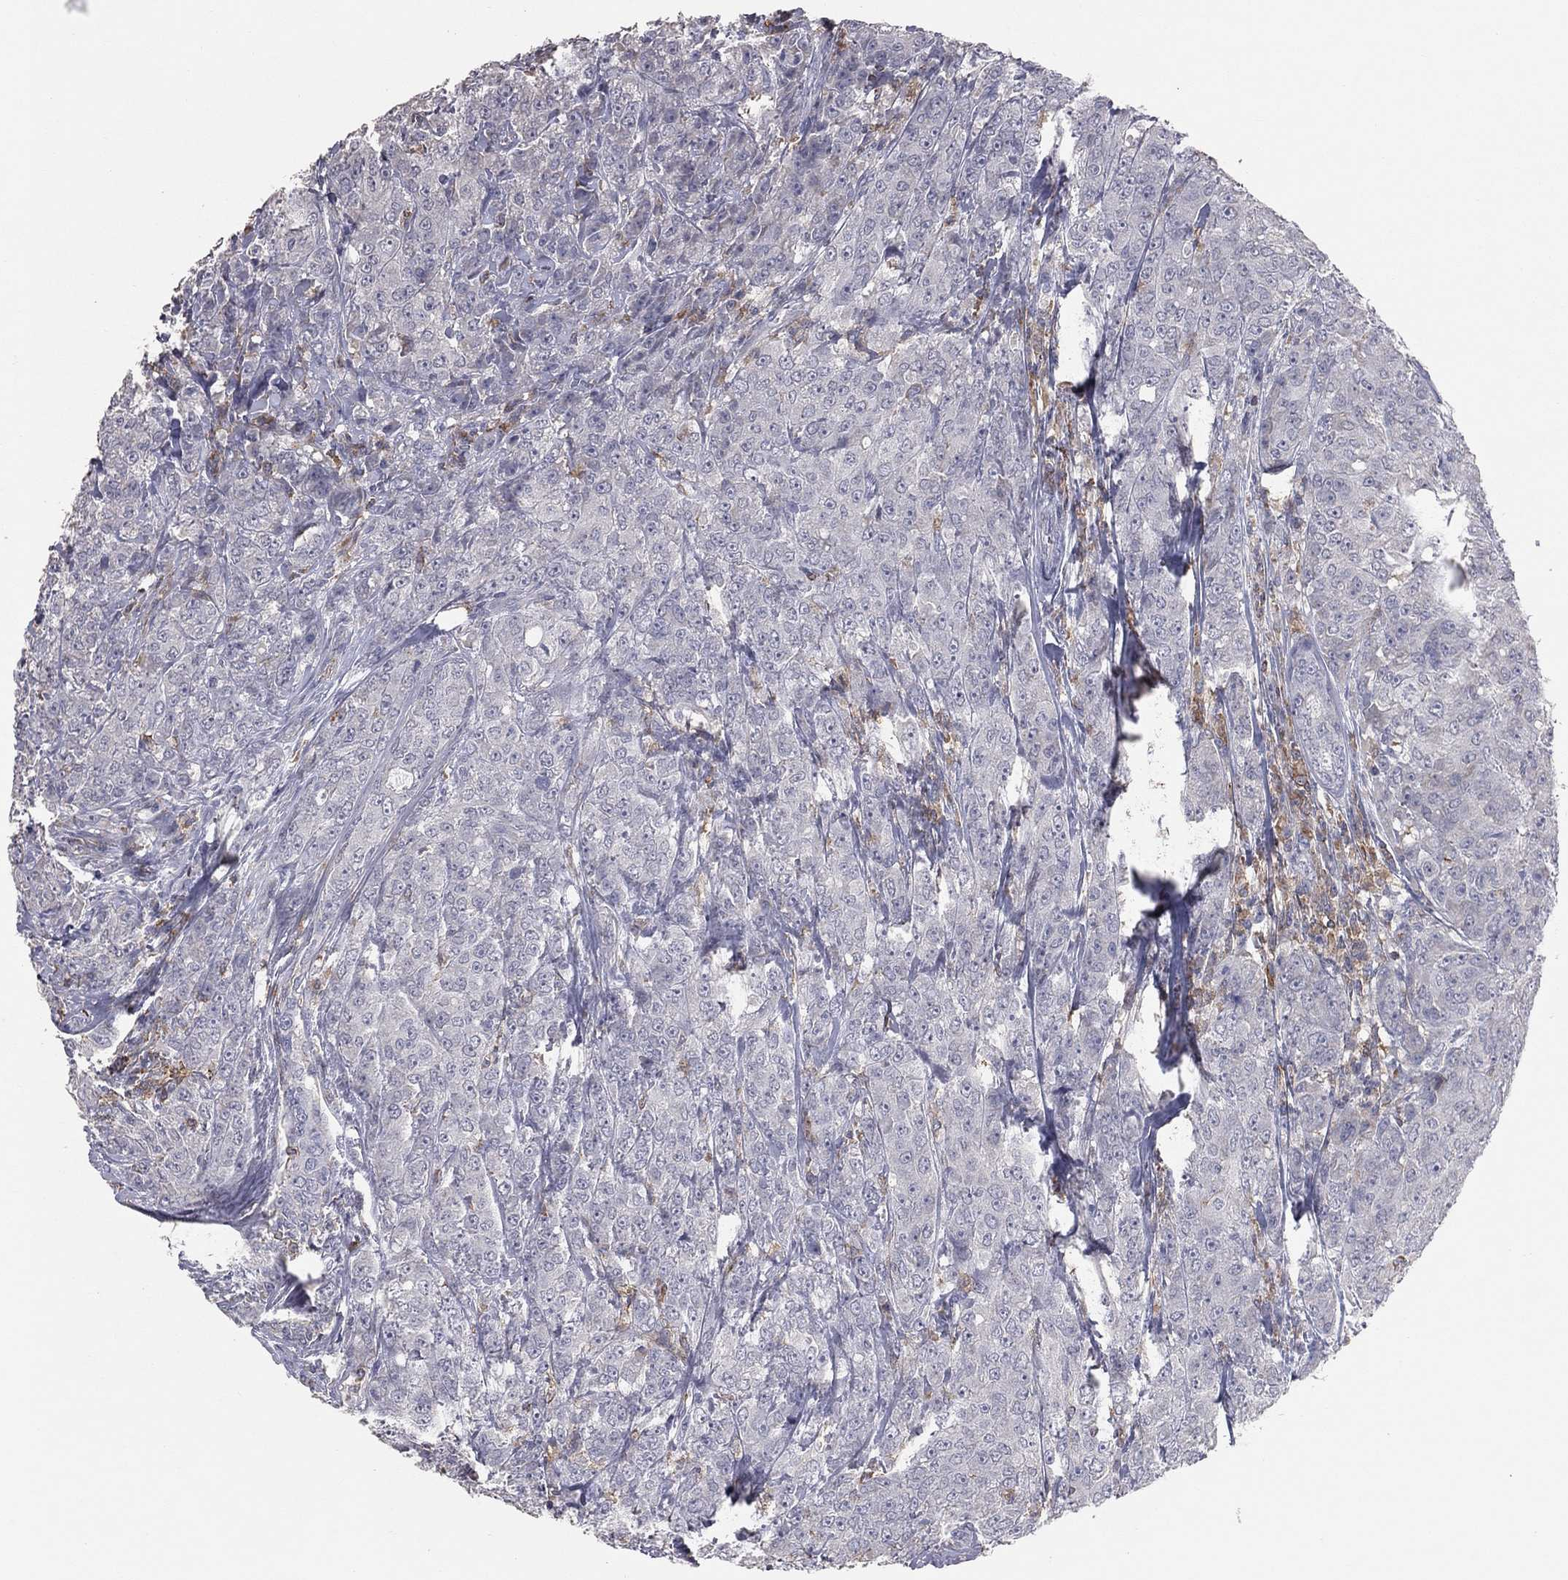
{"staining": {"intensity": "negative", "quantity": "none", "location": "none"}, "tissue": "breast cancer", "cell_type": "Tumor cells", "image_type": "cancer", "snomed": [{"axis": "morphology", "description": "Duct carcinoma"}, {"axis": "topography", "description": "Breast"}], "caption": "An immunohistochemistry image of breast cancer is shown. There is no staining in tumor cells of breast cancer.", "gene": "PSTPIP1", "patient": {"sex": "female", "age": 43}}